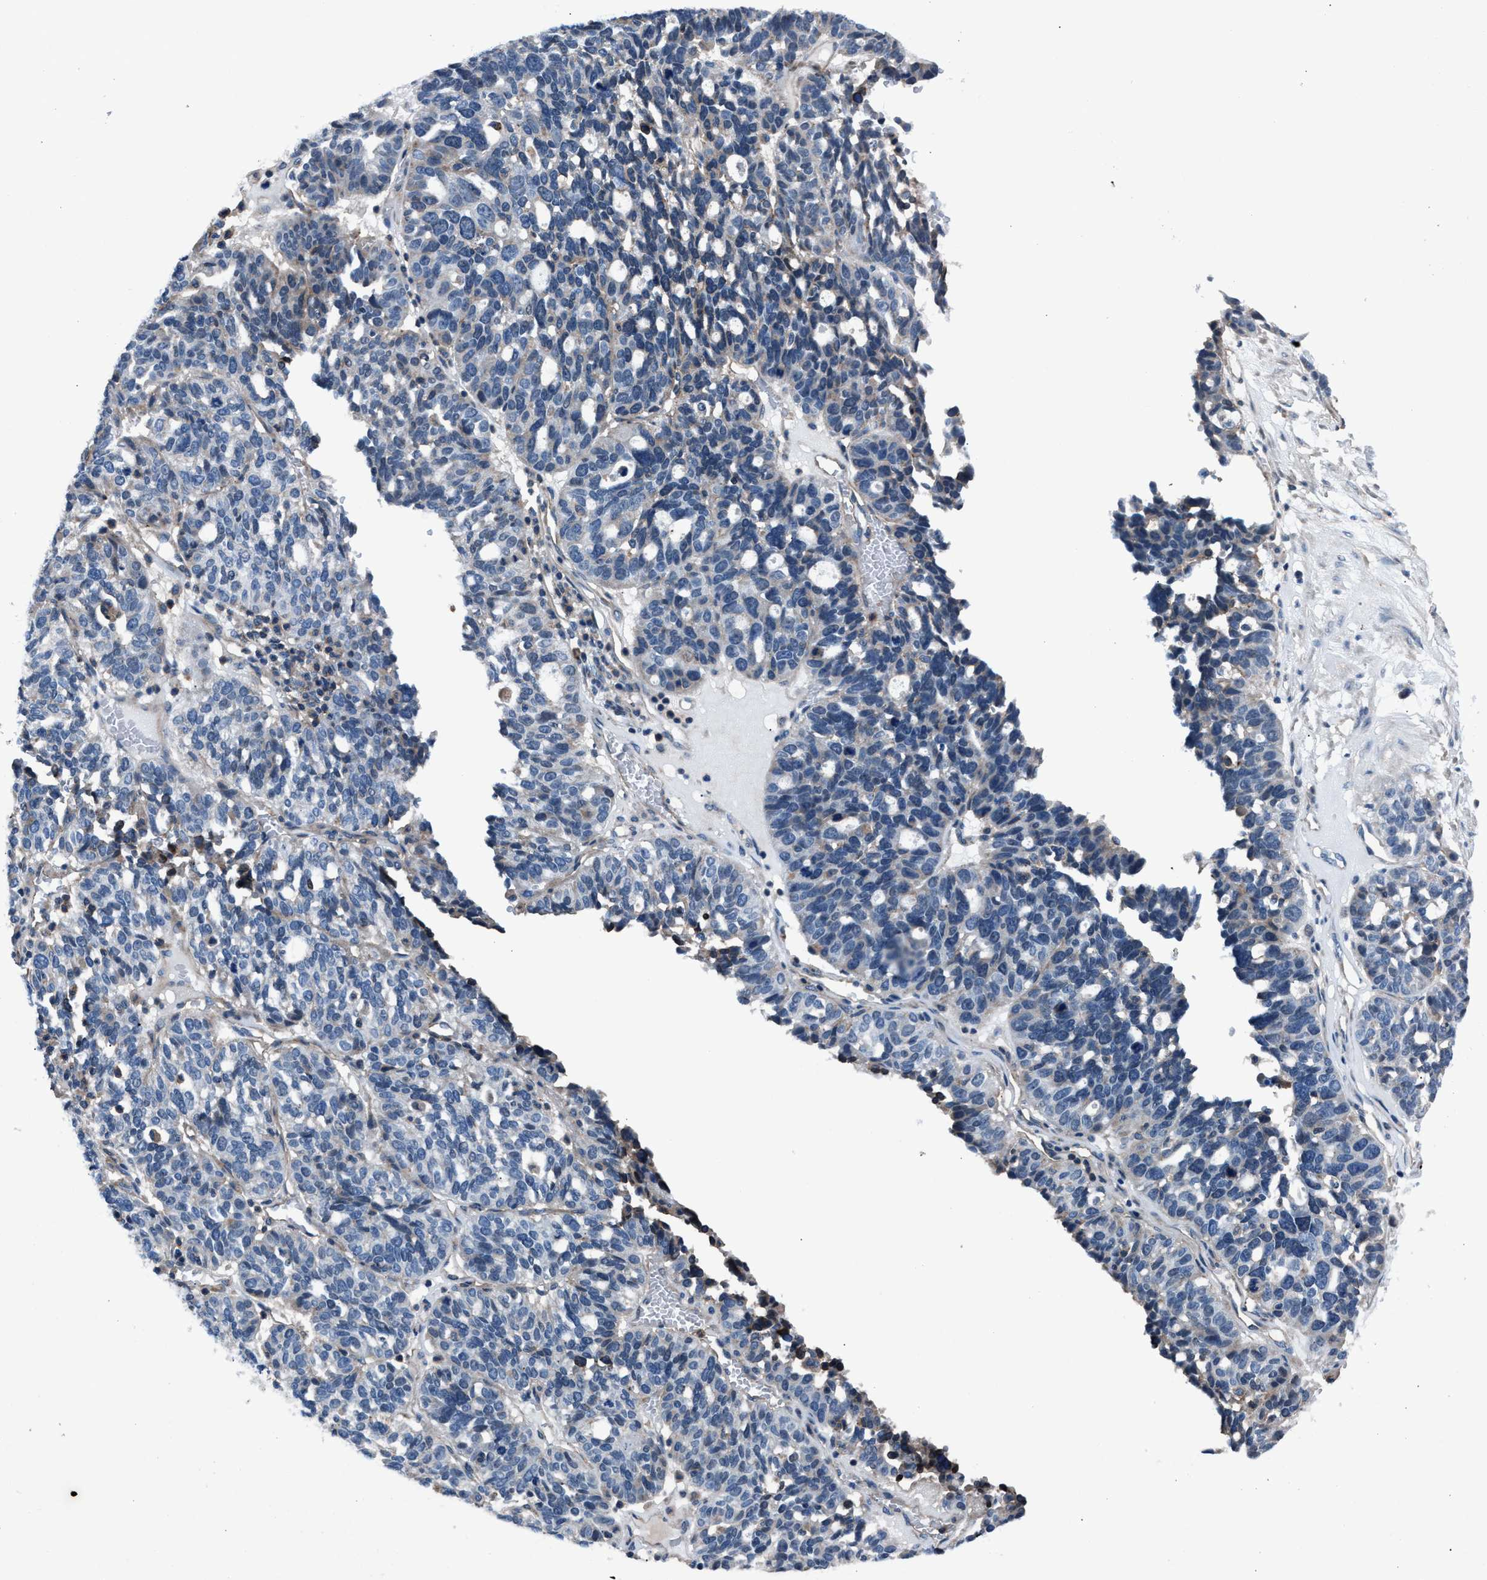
{"staining": {"intensity": "negative", "quantity": "none", "location": "none"}, "tissue": "ovarian cancer", "cell_type": "Tumor cells", "image_type": "cancer", "snomed": [{"axis": "morphology", "description": "Cystadenocarcinoma, serous, NOS"}, {"axis": "topography", "description": "Ovary"}], "caption": "Protein analysis of ovarian cancer (serous cystadenocarcinoma) demonstrates no significant expression in tumor cells. The staining is performed using DAB (3,3'-diaminobenzidine) brown chromogen with nuclei counter-stained in using hematoxylin.", "gene": "MFSD11", "patient": {"sex": "female", "age": 59}}